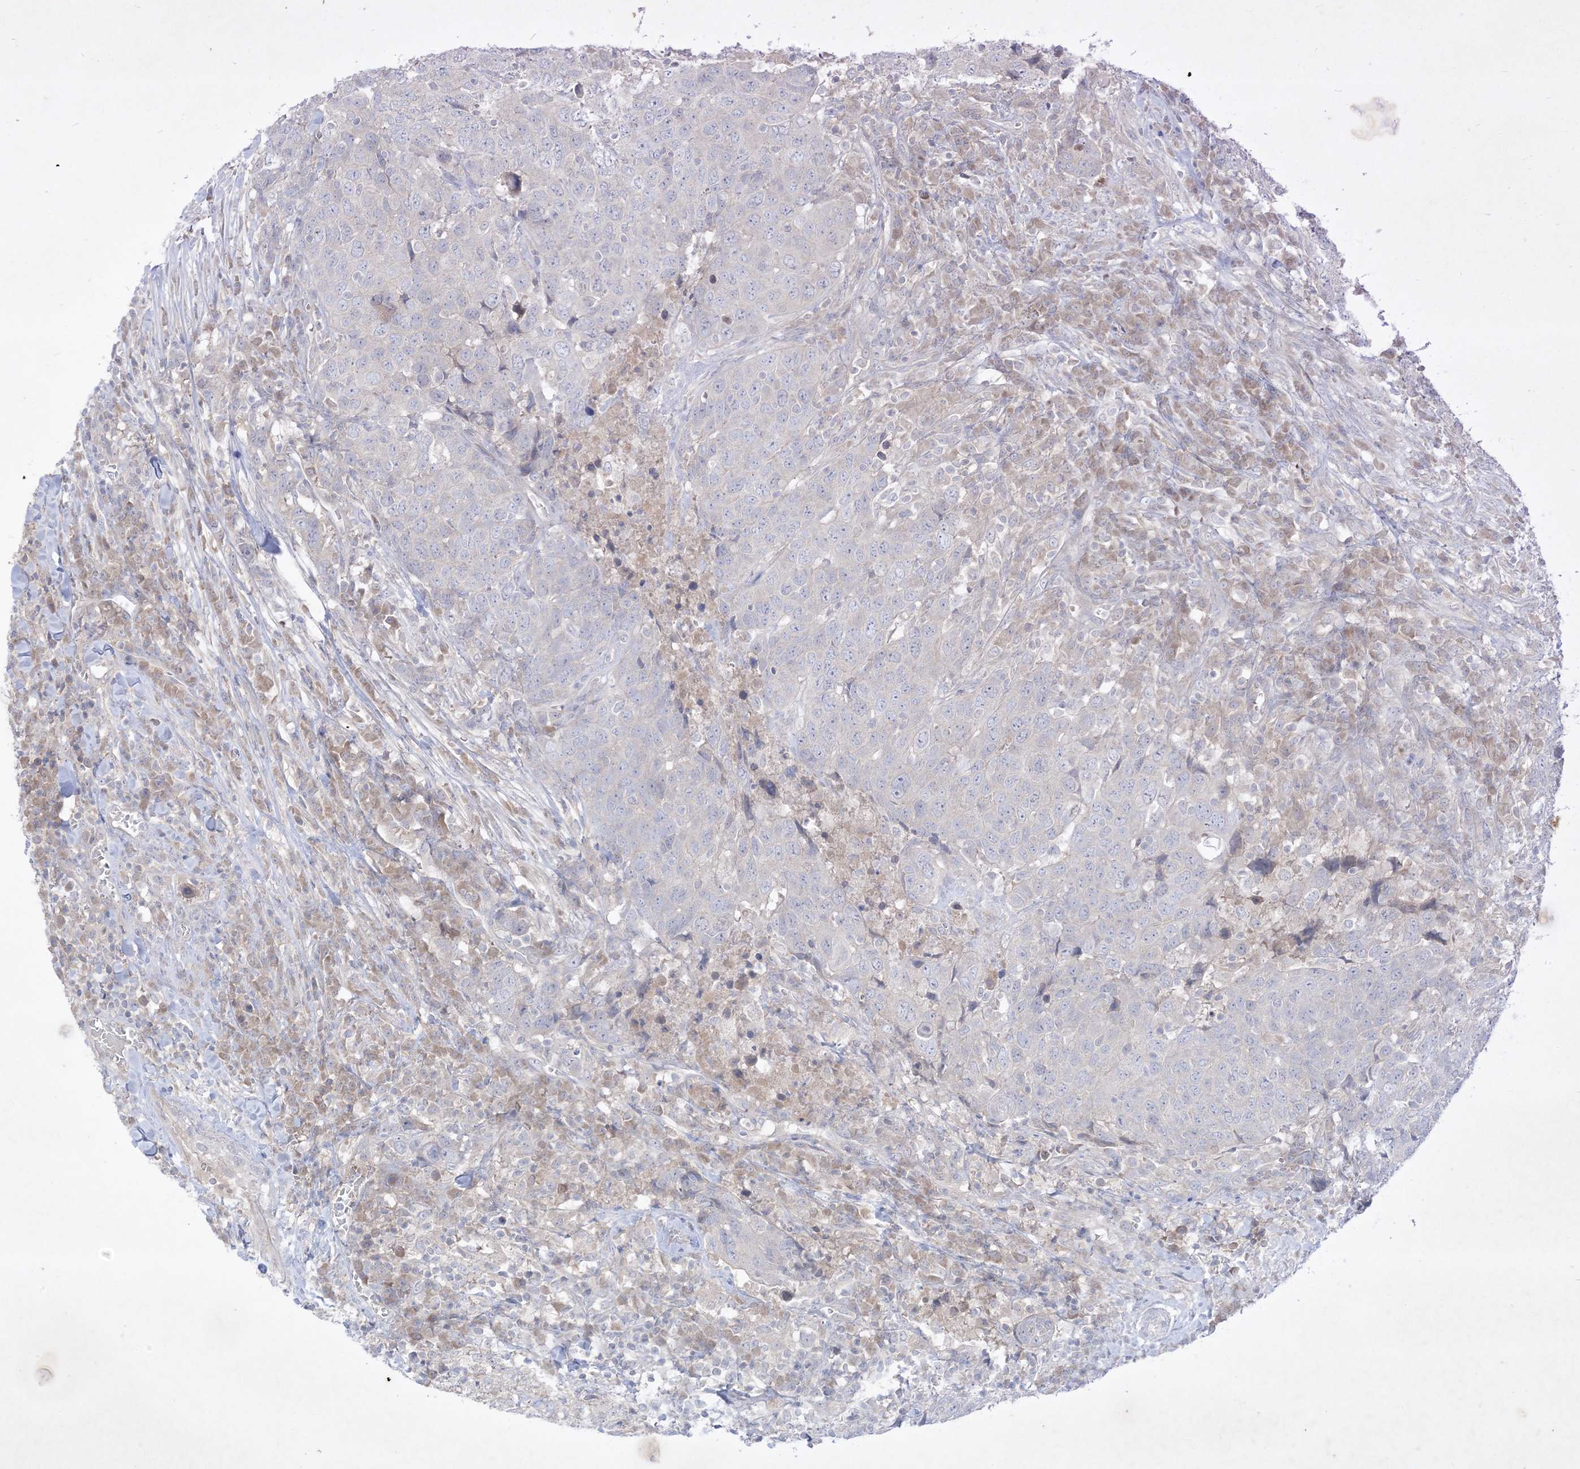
{"staining": {"intensity": "negative", "quantity": "none", "location": "none"}, "tissue": "head and neck cancer", "cell_type": "Tumor cells", "image_type": "cancer", "snomed": [{"axis": "morphology", "description": "Squamous cell carcinoma, NOS"}, {"axis": "topography", "description": "Head-Neck"}], "caption": "This is a micrograph of immunohistochemistry (IHC) staining of squamous cell carcinoma (head and neck), which shows no staining in tumor cells.", "gene": "PLEKHA3", "patient": {"sex": "male", "age": 66}}